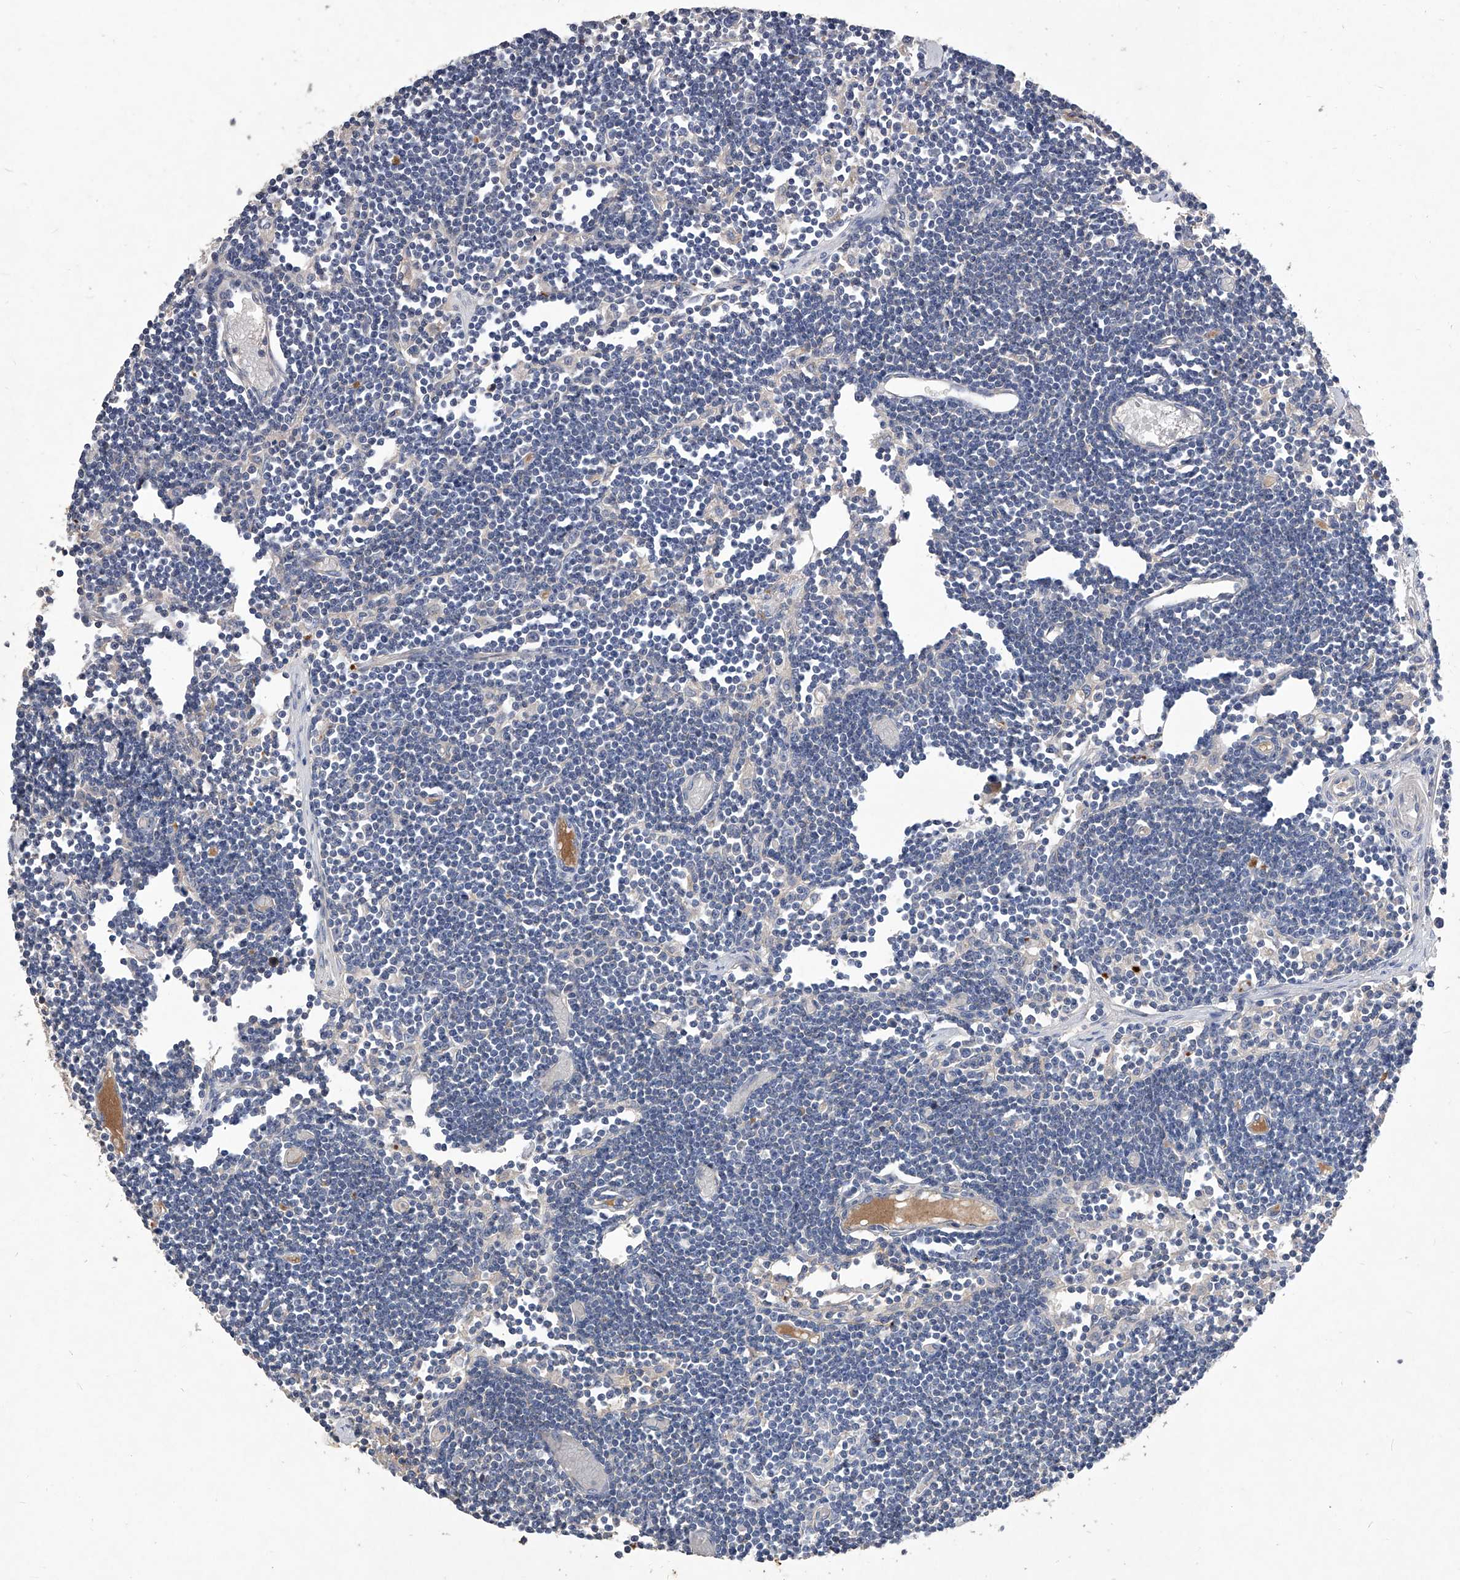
{"staining": {"intensity": "negative", "quantity": "none", "location": "none"}, "tissue": "lymph node", "cell_type": "Germinal center cells", "image_type": "normal", "snomed": [{"axis": "morphology", "description": "Normal tissue, NOS"}, {"axis": "topography", "description": "Lymph node"}], "caption": "The immunohistochemistry photomicrograph has no significant expression in germinal center cells of lymph node.", "gene": "C5", "patient": {"sex": "female", "age": 11}}